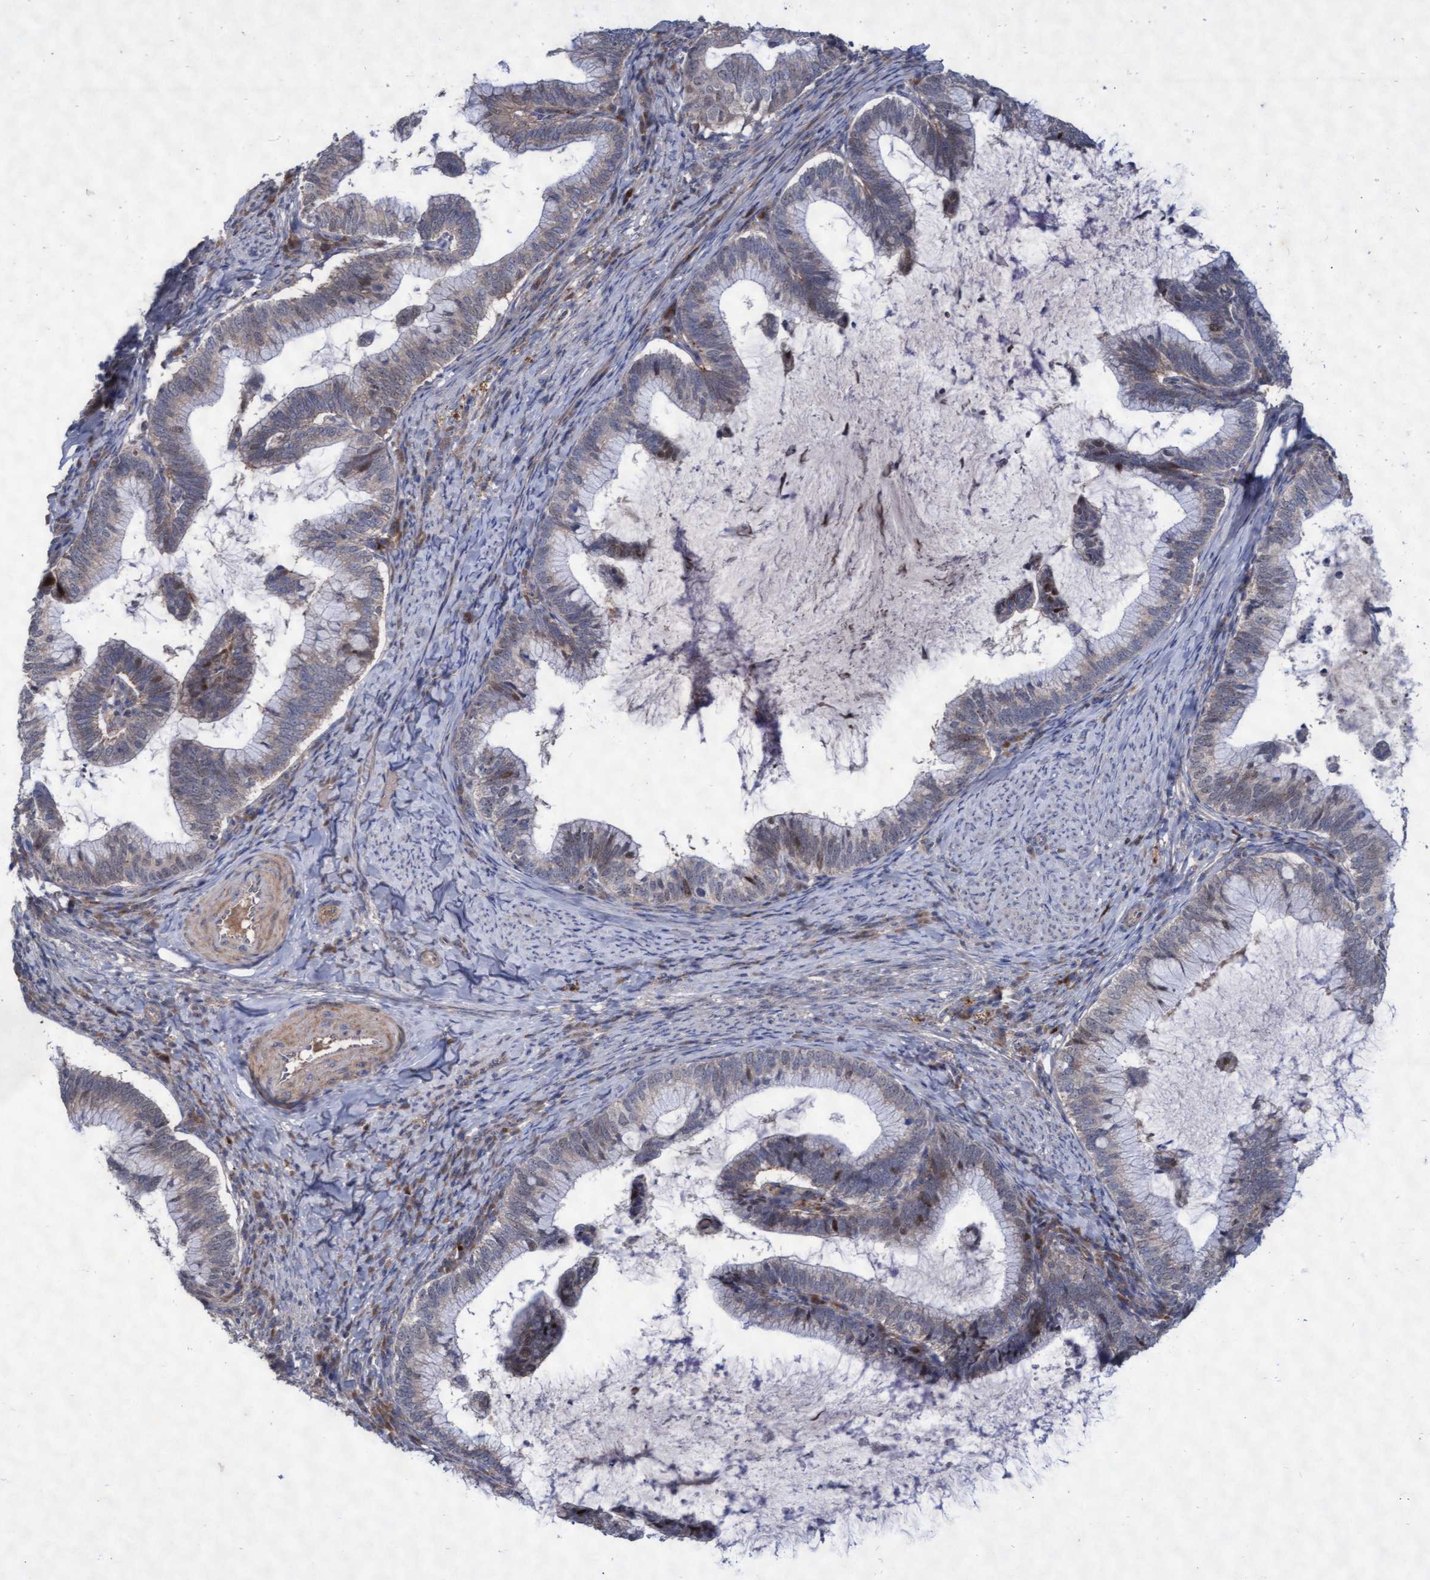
{"staining": {"intensity": "weak", "quantity": "<25%", "location": "nuclear"}, "tissue": "cervical cancer", "cell_type": "Tumor cells", "image_type": "cancer", "snomed": [{"axis": "morphology", "description": "Adenocarcinoma, NOS"}, {"axis": "topography", "description": "Cervix"}], "caption": "This is a image of immunohistochemistry staining of cervical adenocarcinoma, which shows no positivity in tumor cells. (Immunohistochemistry, brightfield microscopy, high magnification).", "gene": "ABCF2", "patient": {"sex": "female", "age": 36}}